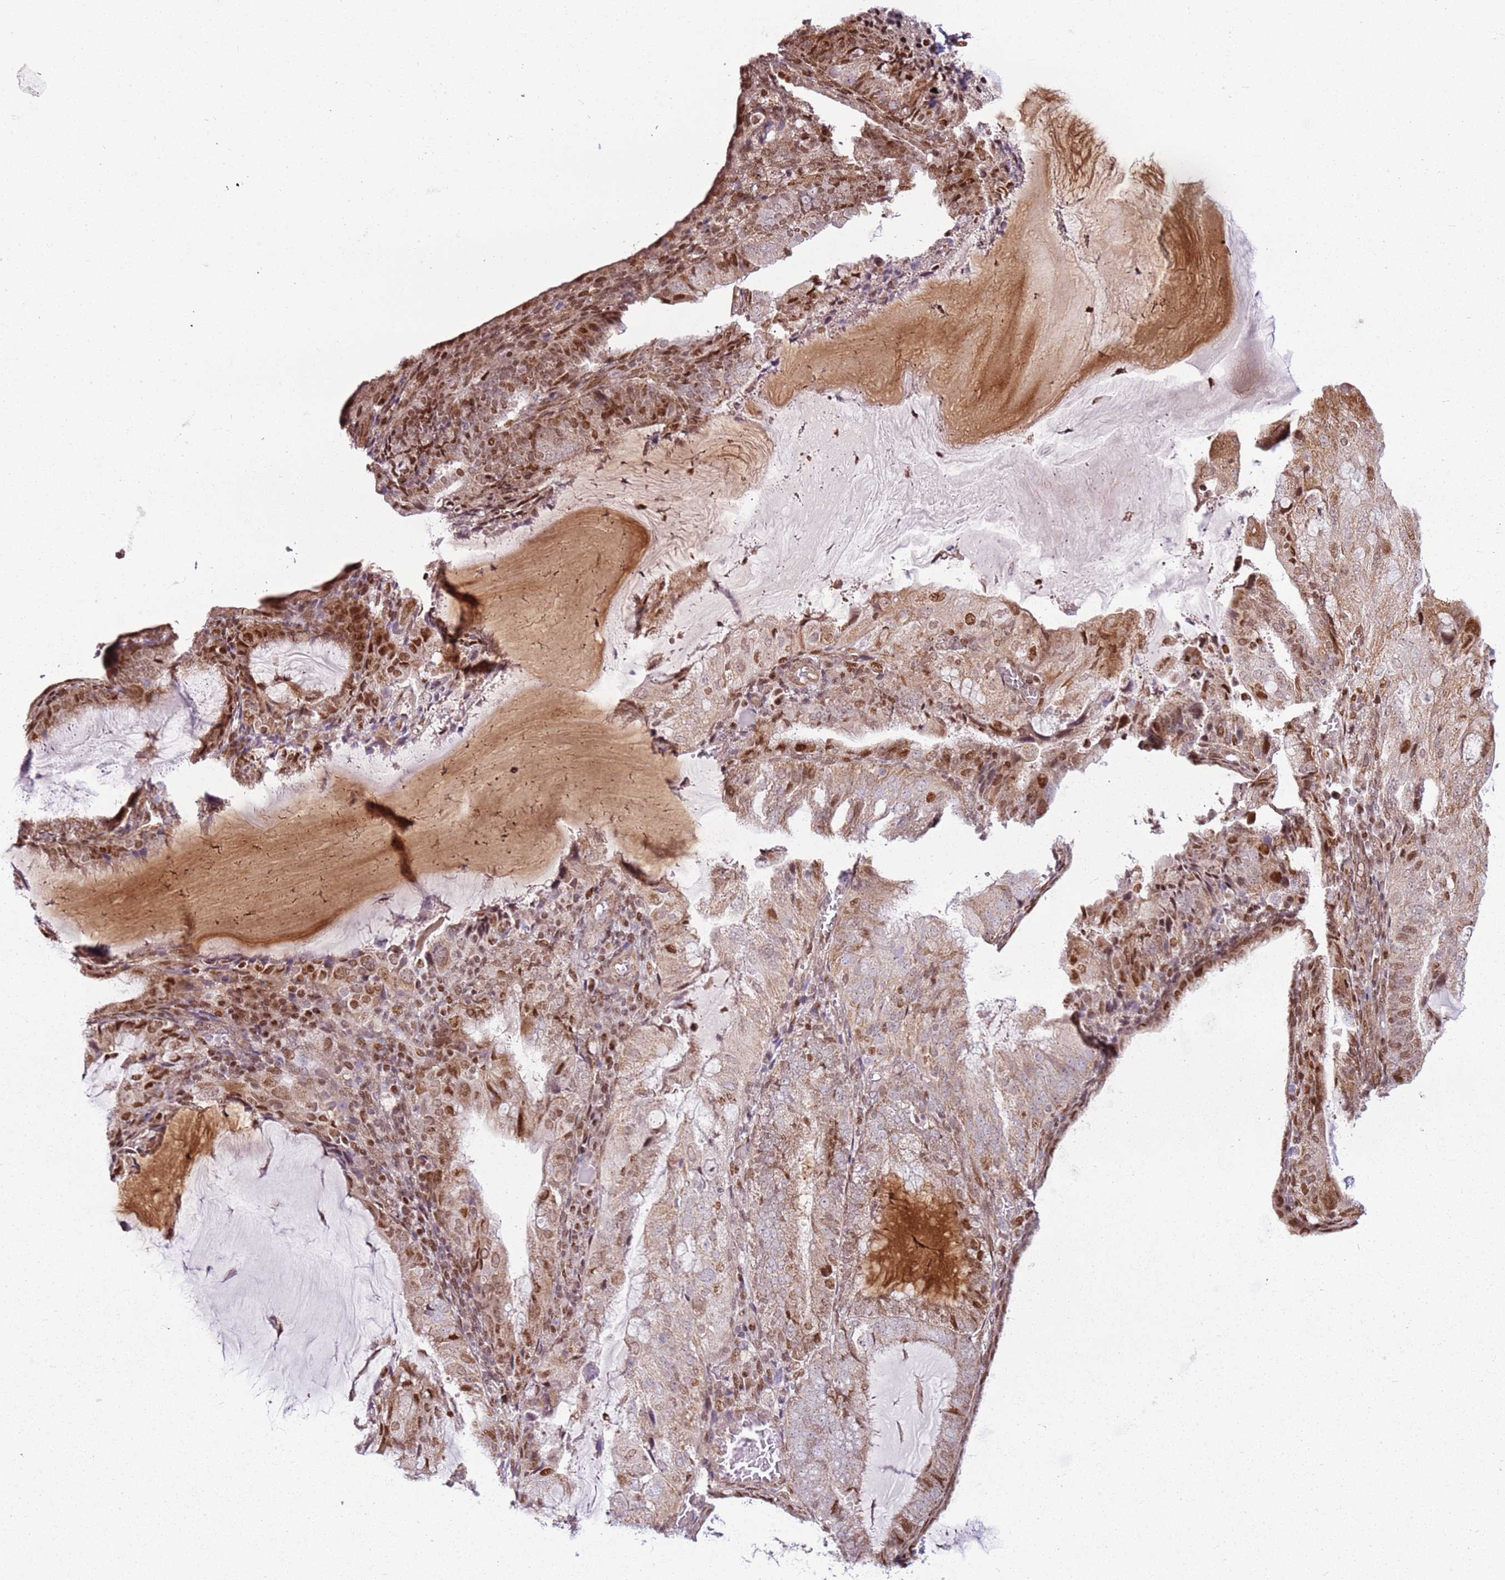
{"staining": {"intensity": "moderate", "quantity": "25%-75%", "location": "cytoplasmic/membranous,nuclear"}, "tissue": "endometrial cancer", "cell_type": "Tumor cells", "image_type": "cancer", "snomed": [{"axis": "morphology", "description": "Adenocarcinoma, NOS"}, {"axis": "topography", "description": "Endometrium"}], "caption": "This histopathology image shows endometrial cancer stained with IHC to label a protein in brown. The cytoplasmic/membranous and nuclear of tumor cells show moderate positivity for the protein. Nuclei are counter-stained blue.", "gene": "PCTP", "patient": {"sex": "female", "age": 81}}